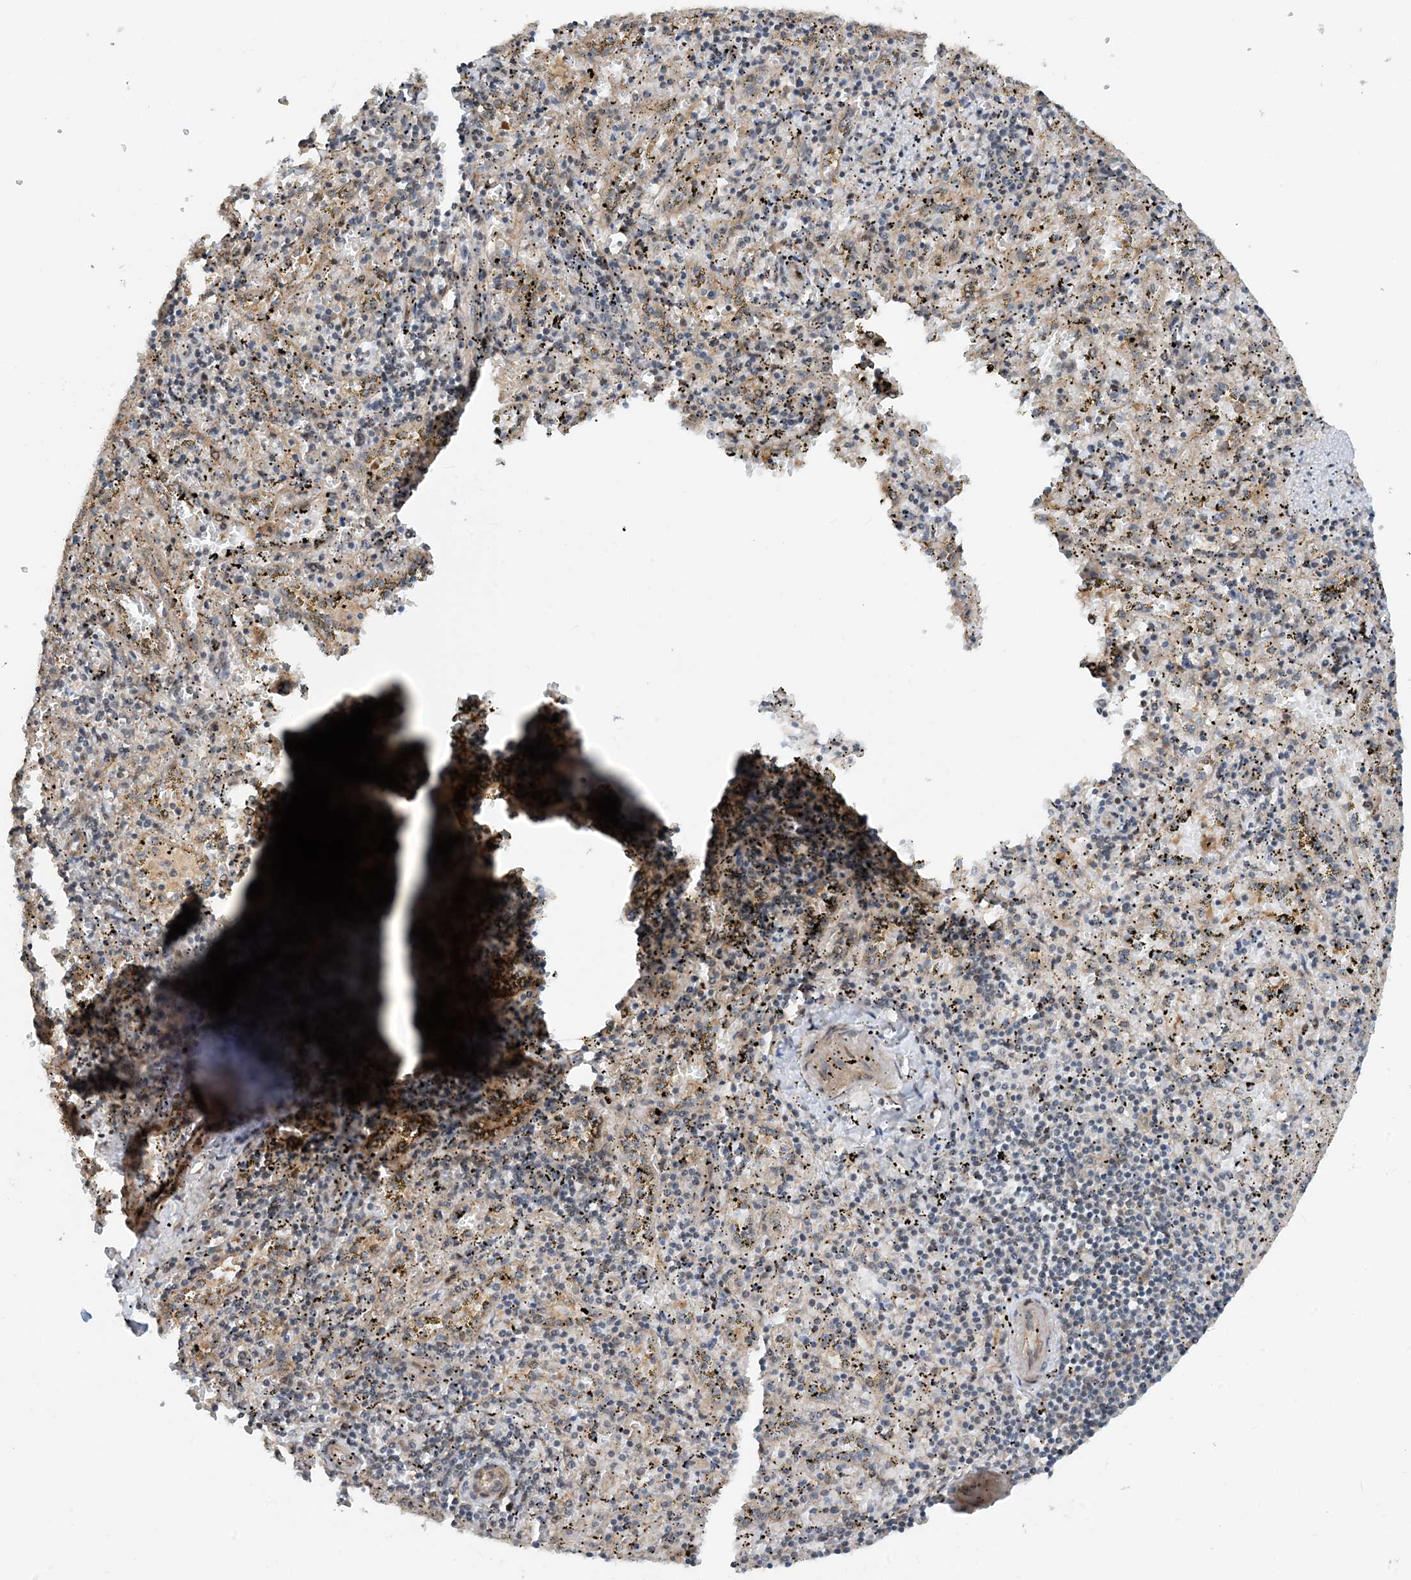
{"staining": {"intensity": "negative", "quantity": "none", "location": "none"}, "tissue": "spleen", "cell_type": "Cells in red pulp", "image_type": "normal", "snomed": [{"axis": "morphology", "description": "Normal tissue, NOS"}, {"axis": "topography", "description": "Spleen"}], "caption": "A photomicrograph of spleen stained for a protein demonstrates no brown staining in cells in red pulp. (Immunohistochemistry (ihc), brightfield microscopy, high magnification).", "gene": "HEMK1", "patient": {"sex": "male", "age": 11}}